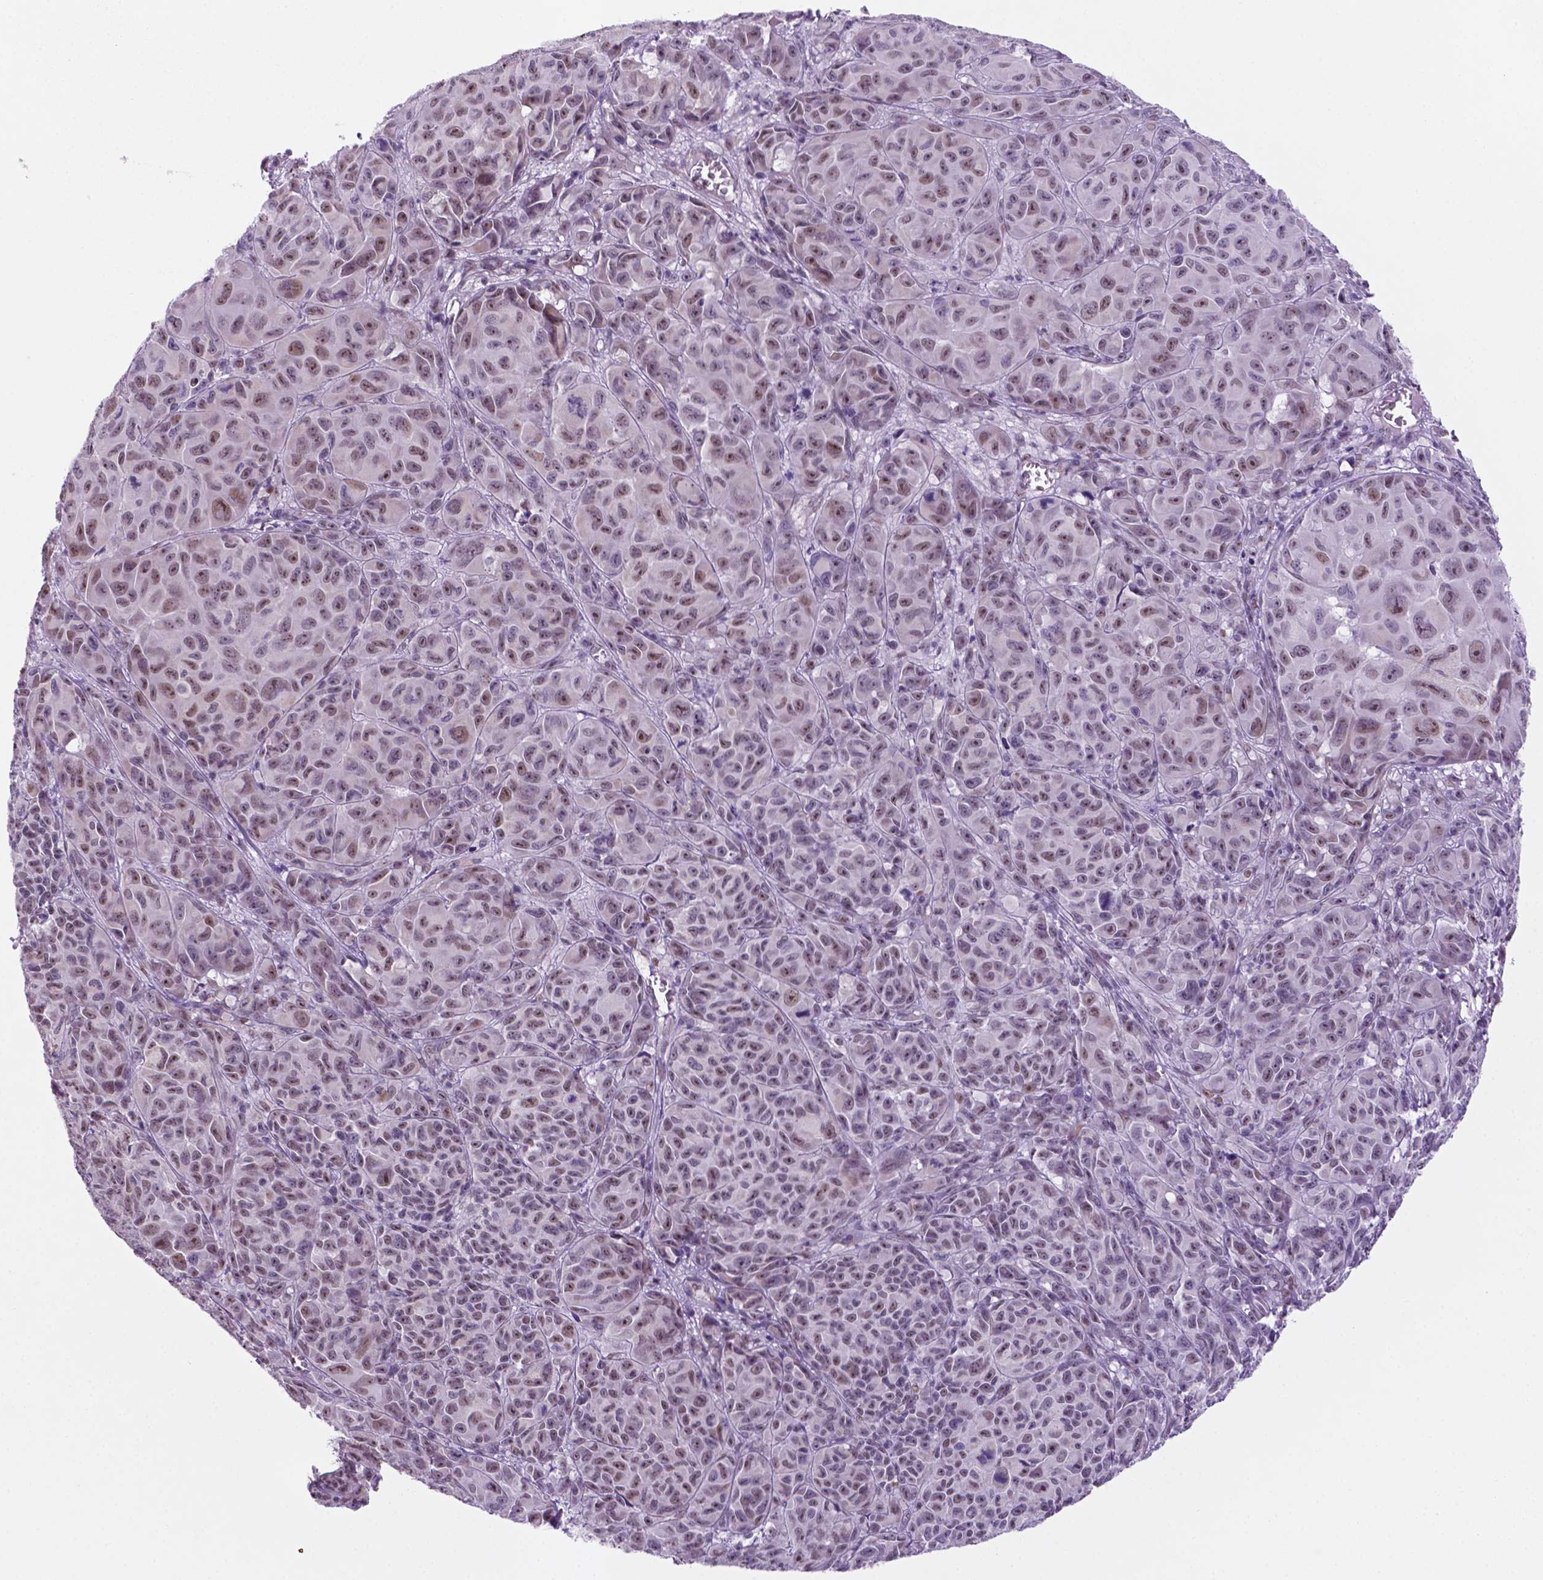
{"staining": {"intensity": "moderate", "quantity": ">75%", "location": "nuclear"}, "tissue": "melanoma", "cell_type": "Tumor cells", "image_type": "cancer", "snomed": [{"axis": "morphology", "description": "Malignant melanoma, NOS"}, {"axis": "topography", "description": "Vulva, labia, clitoris and Bartholin´s gland, NO"}], "caption": "An image of malignant melanoma stained for a protein demonstrates moderate nuclear brown staining in tumor cells. The protein of interest is stained brown, and the nuclei are stained in blue (DAB IHC with brightfield microscopy, high magnification).", "gene": "C18orf21", "patient": {"sex": "female", "age": 75}}